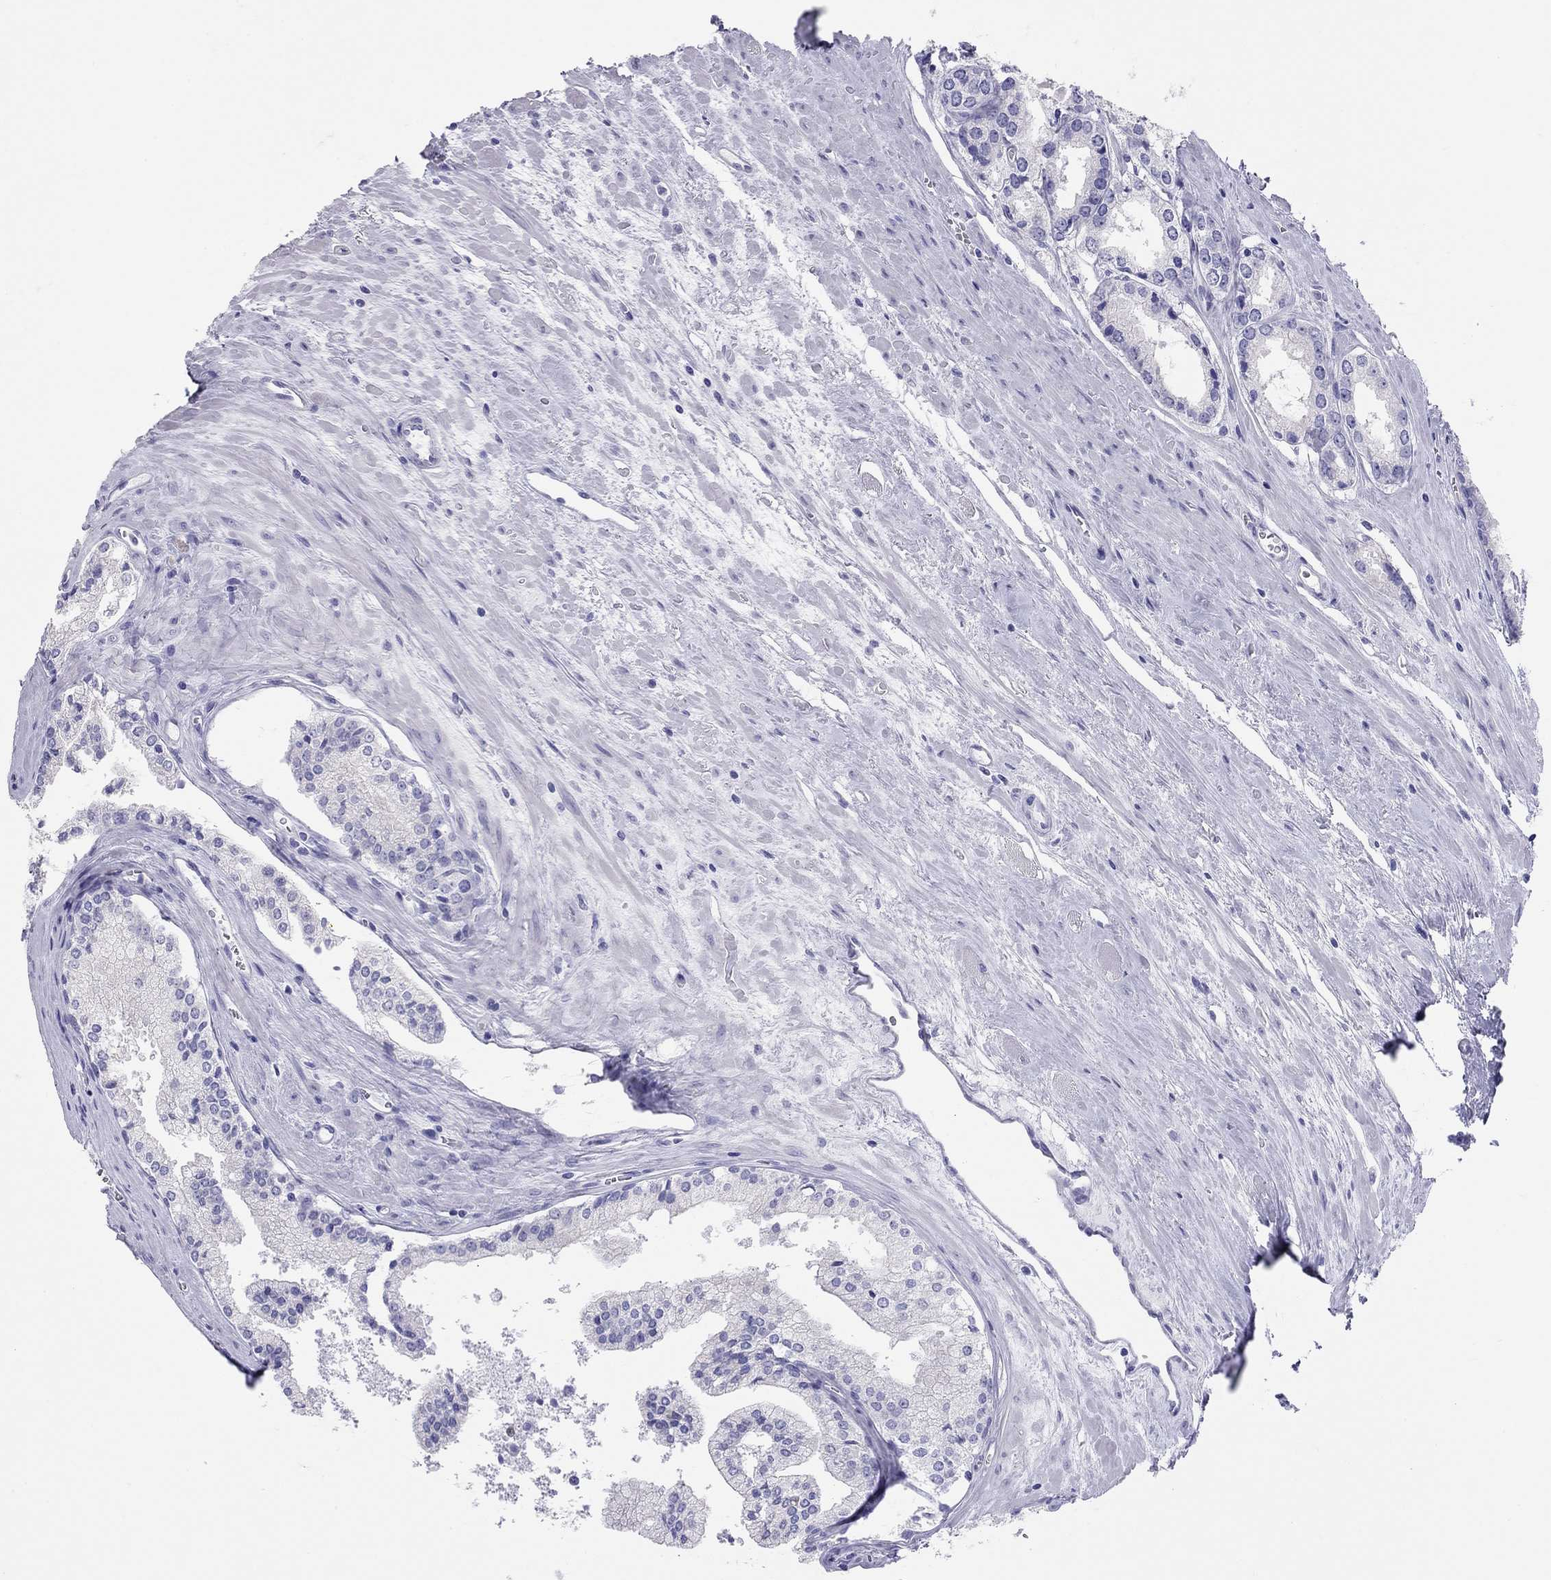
{"staining": {"intensity": "negative", "quantity": "none", "location": "none"}, "tissue": "prostate cancer", "cell_type": "Tumor cells", "image_type": "cancer", "snomed": [{"axis": "morphology", "description": "Adenocarcinoma, NOS"}, {"axis": "topography", "description": "Prostate"}], "caption": "Immunohistochemistry photomicrograph of adenocarcinoma (prostate) stained for a protein (brown), which displays no staining in tumor cells.", "gene": "HLA-DQB2", "patient": {"sex": "male", "age": 72}}